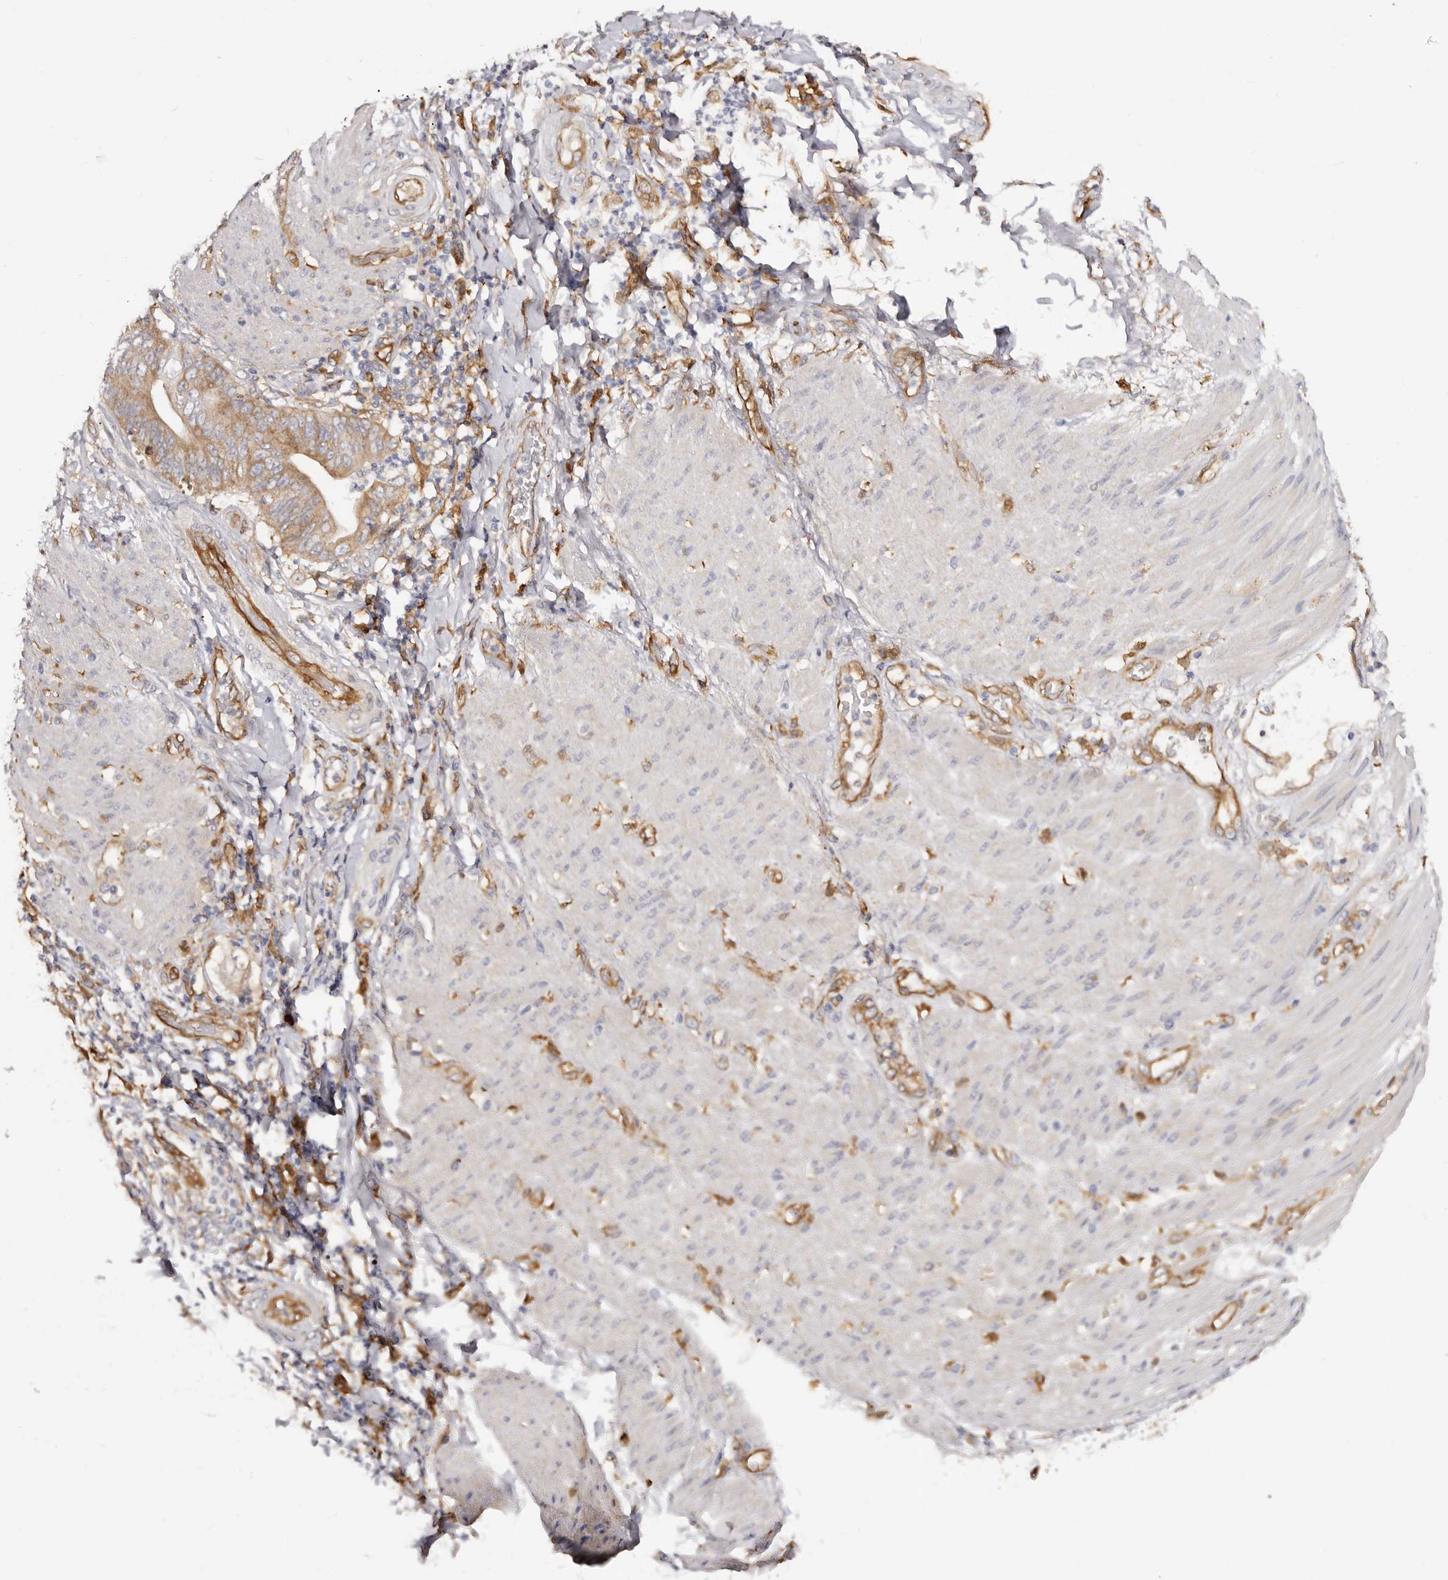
{"staining": {"intensity": "moderate", "quantity": ">75%", "location": "cytoplasmic/membranous"}, "tissue": "stomach cancer", "cell_type": "Tumor cells", "image_type": "cancer", "snomed": [{"axis": "morphology", "description": "Adenocarcinoma, NOS"}, {"axis": "topography", "description": "Stomach"}], "caption": "Immunohistochemical staining of stomach cancer demonstrates medium levels of moderate cytoplasmic/membranous expression in approximately >75% of tumor cells.", "gene": "LAP3", "patient": {"sex": "female", "age": 73}}